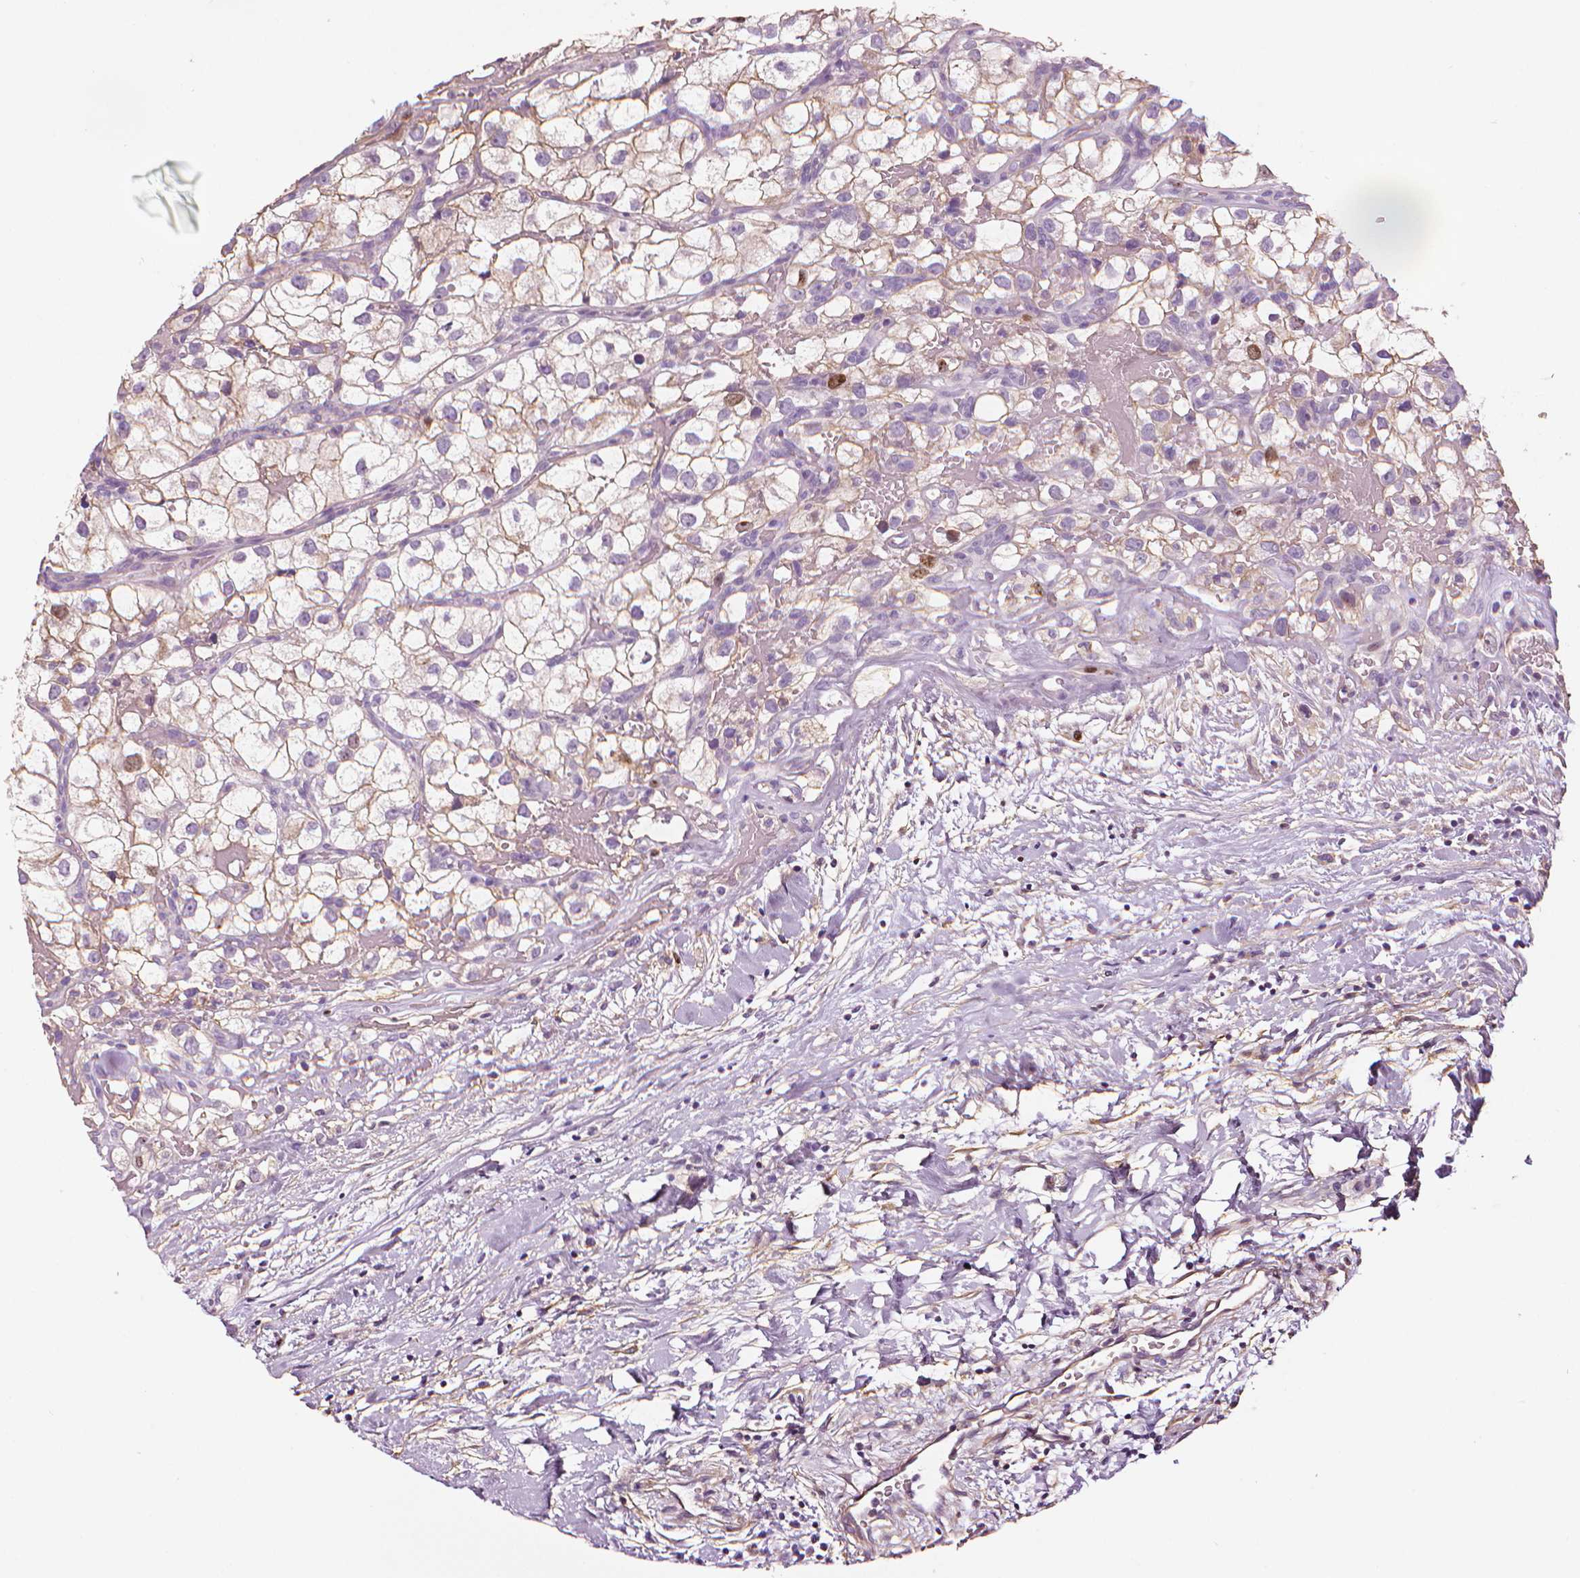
{"staining": {"intensity": "weak", "quantity": "<25%", "location": "cytoplasmic/membranous"}, "tissue": "renal cancer", "cell_type": "Tumor cells", "image_type": "cancer", "snomed": [{"axis": "morphology", "description": "Adenocarcinoma, NOS"}, {"axis": "topography", "description": "Kidney"}], "caption": "An image of human adenocarcinoma (renal) is negative for staining in tumor cells.", "gene": "MKI67", "patient": {"sex": "male", "age": 59}}